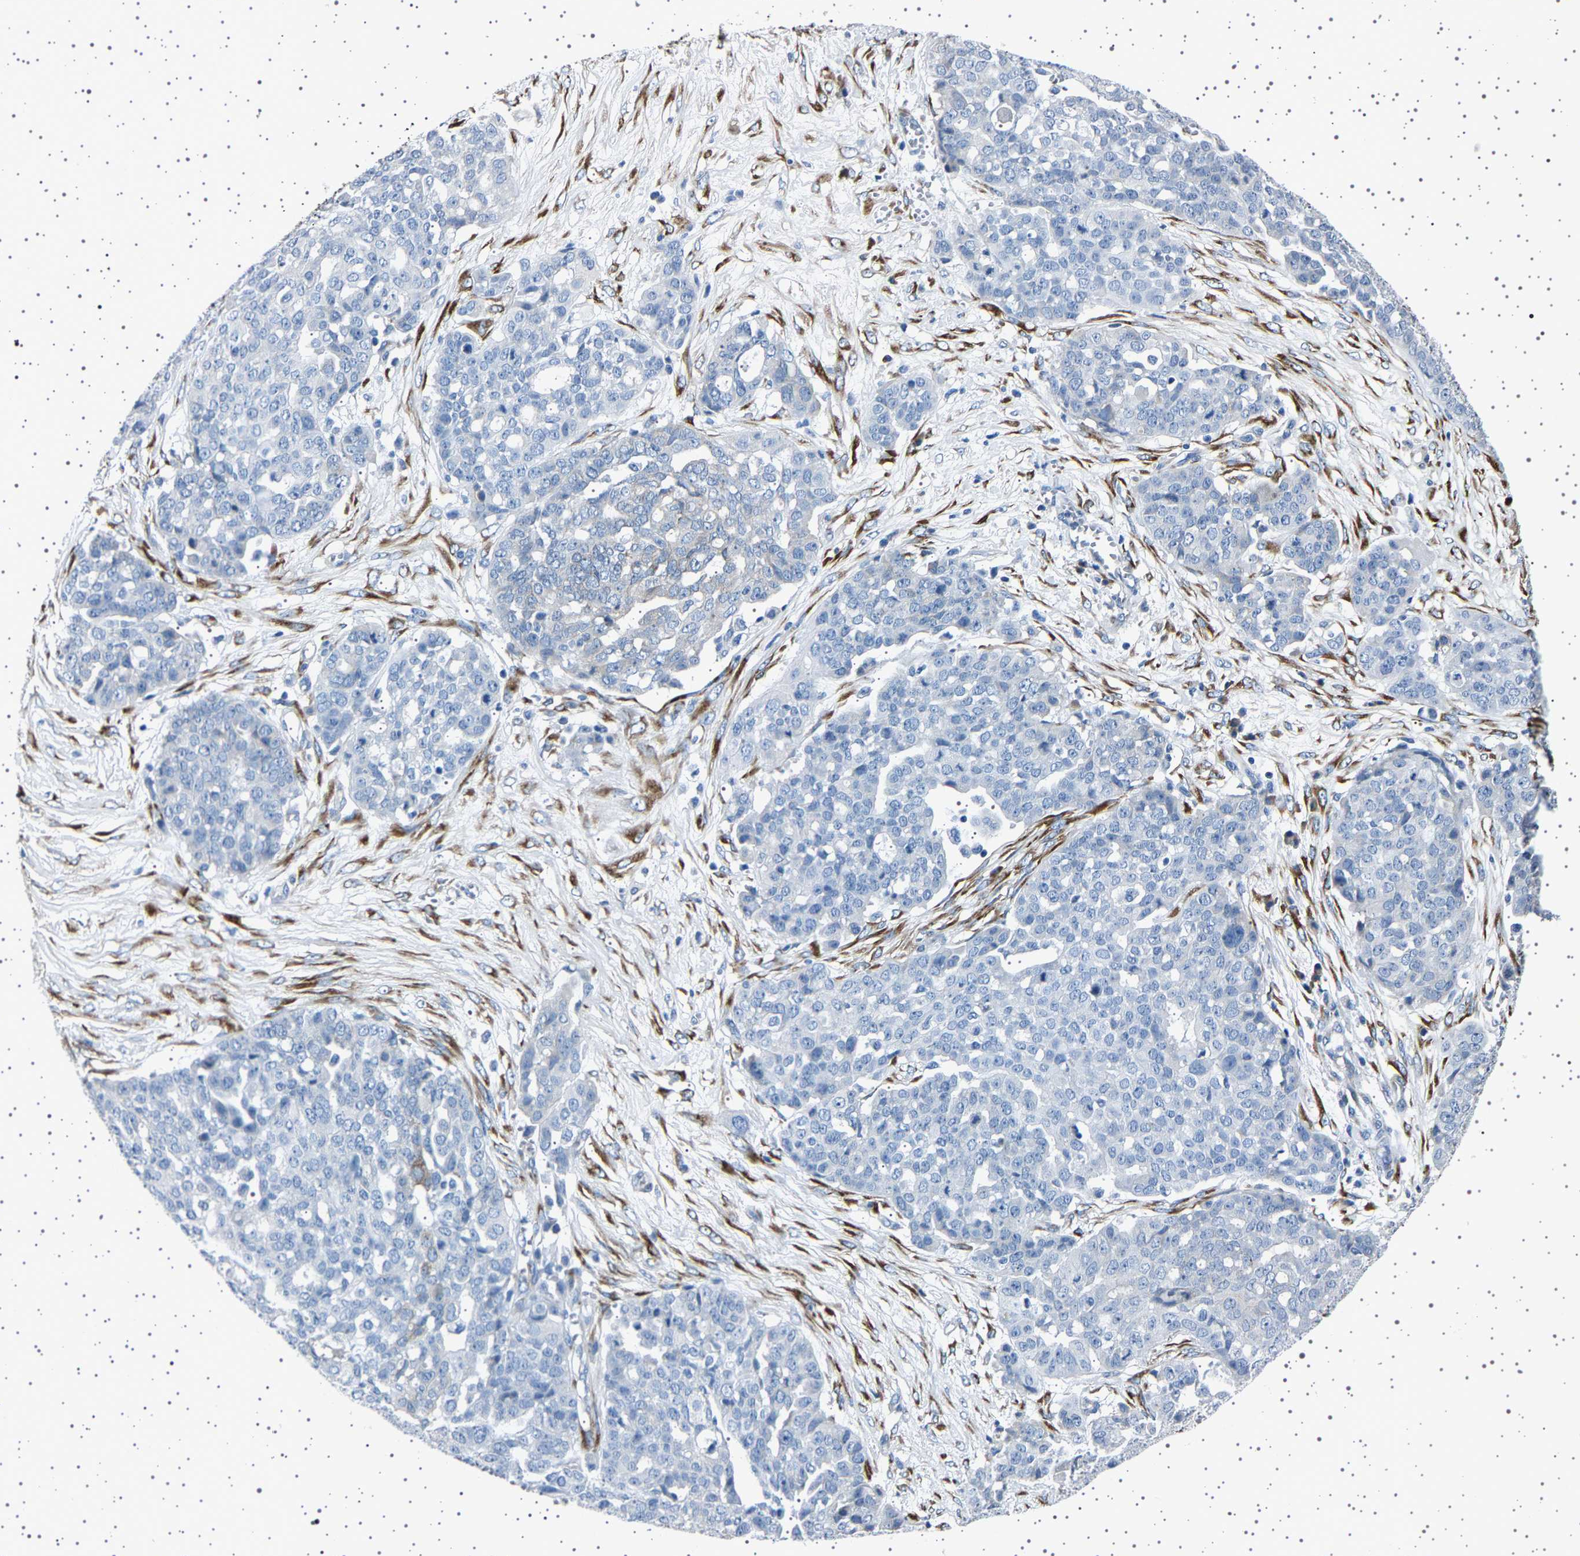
{"staining": {"intensity": "negative", "quantity": "none", "location": "none"}, "tissue": "ovarian cancer", "cell_type": "Tumor cells", "image_type": "cancer", "snomed": [{"axis": "morphology", "description": "Cystadenocarcinoma, serous, NOS"}, {"axis": "topography", "description": "Soft tissue"}, {"axis": "topography", "description": "Ovary"}], "caption": "Tumor cells show no significant protein positivity in ovarian serous cystadenocarcinoma.", "gene": "FTCD", "patient": {"sex": "female", "age": 57}}